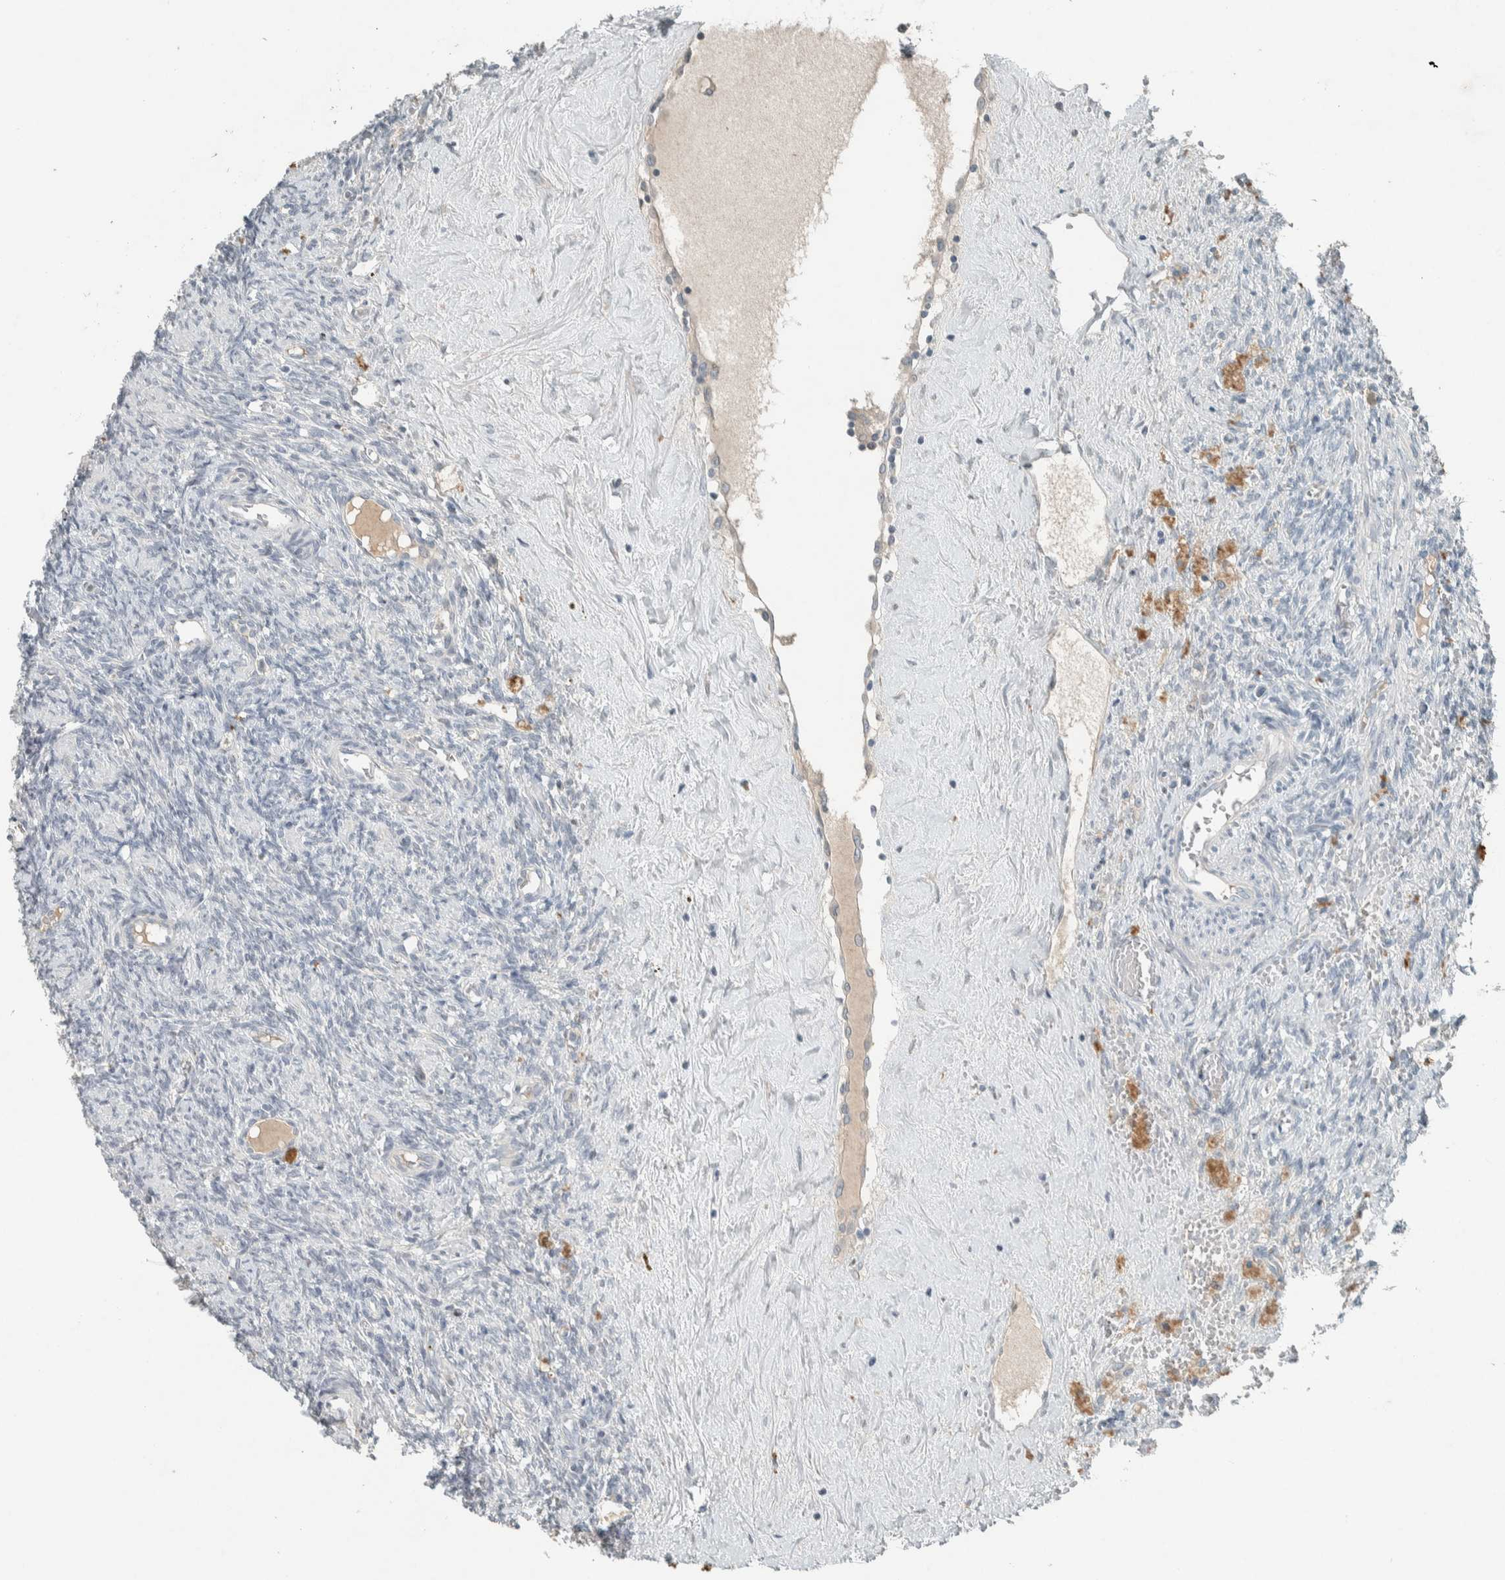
{"staining": {"intensity": "negative", "quantity": "none", "location": "none"}, "tissue": "ovary", "cell_type": "Ovarian stroma cells", "image_type": "normal", "snomed": [{"axis": "morphology", "description": "Normal tissue, NOS"}, {"axis": "topography", "description": "Ovary"}], "caption": "This photomicrograph is of unremarkable ovary stained with immunohistochemistry (IHC) to label a protein in brown with the nuclei are counter-stained blue. There is no expression in ovarian stroma cells.", "gene": "CERCAM", "patient": {"sex": "female", "age": 41}}